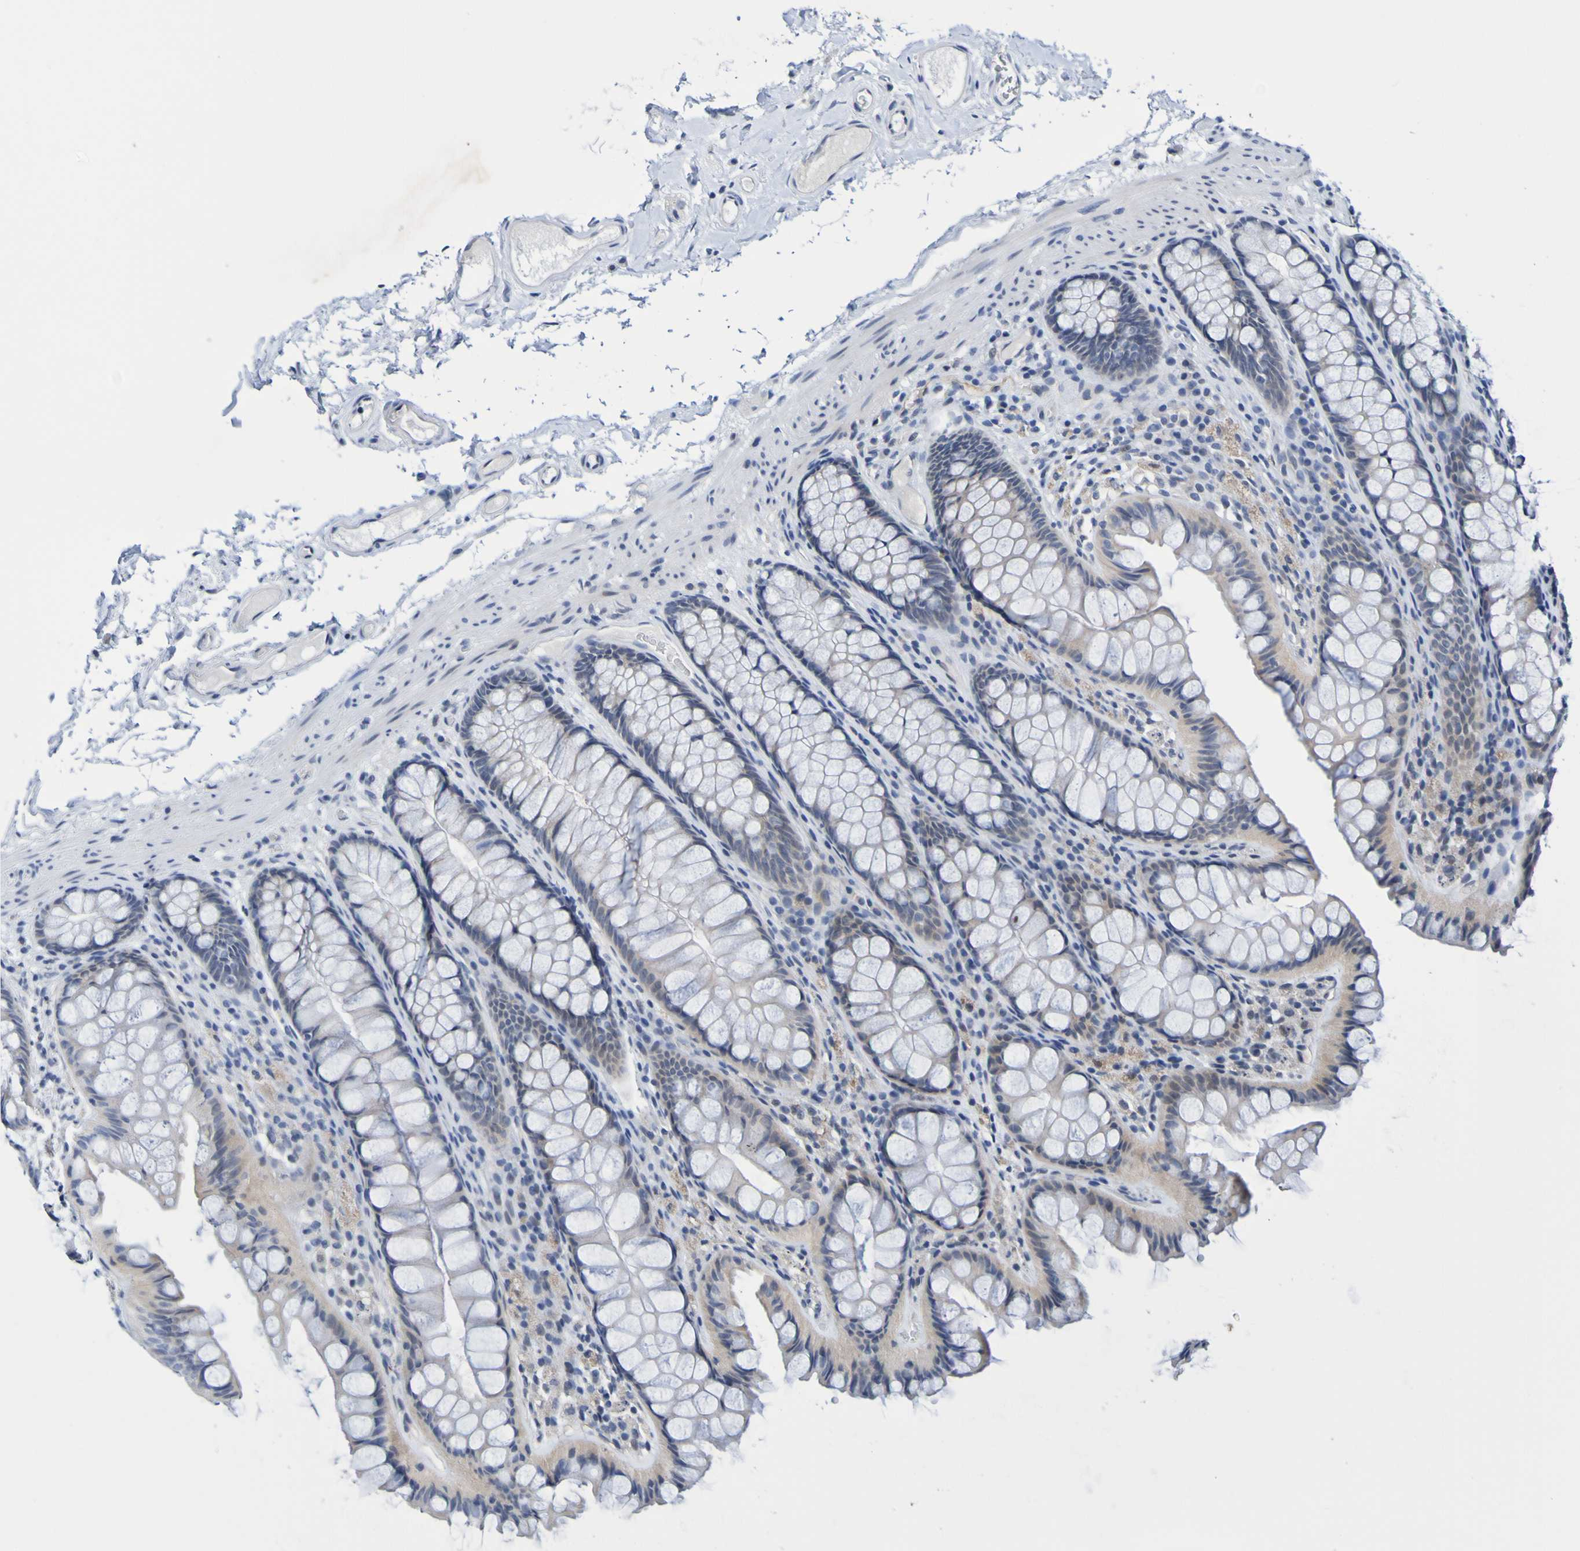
{"staining": {"intensity": "negative", "quantity": "none", "location": "none"}, "tissue": "colon", "cell_type": "Endothelial cells", "image_type": "normal", "snomed": [{"axis": "morphology", "description": "Normal tissue, NOS"}, {"axis": "topography", "description": "Colon"}], "caption": "Protein analysis of unremarkable colon shows no significant positivity in endothelial cells.", "gene": "VMA21", "patient": {"sex": "female", "age": 55}}